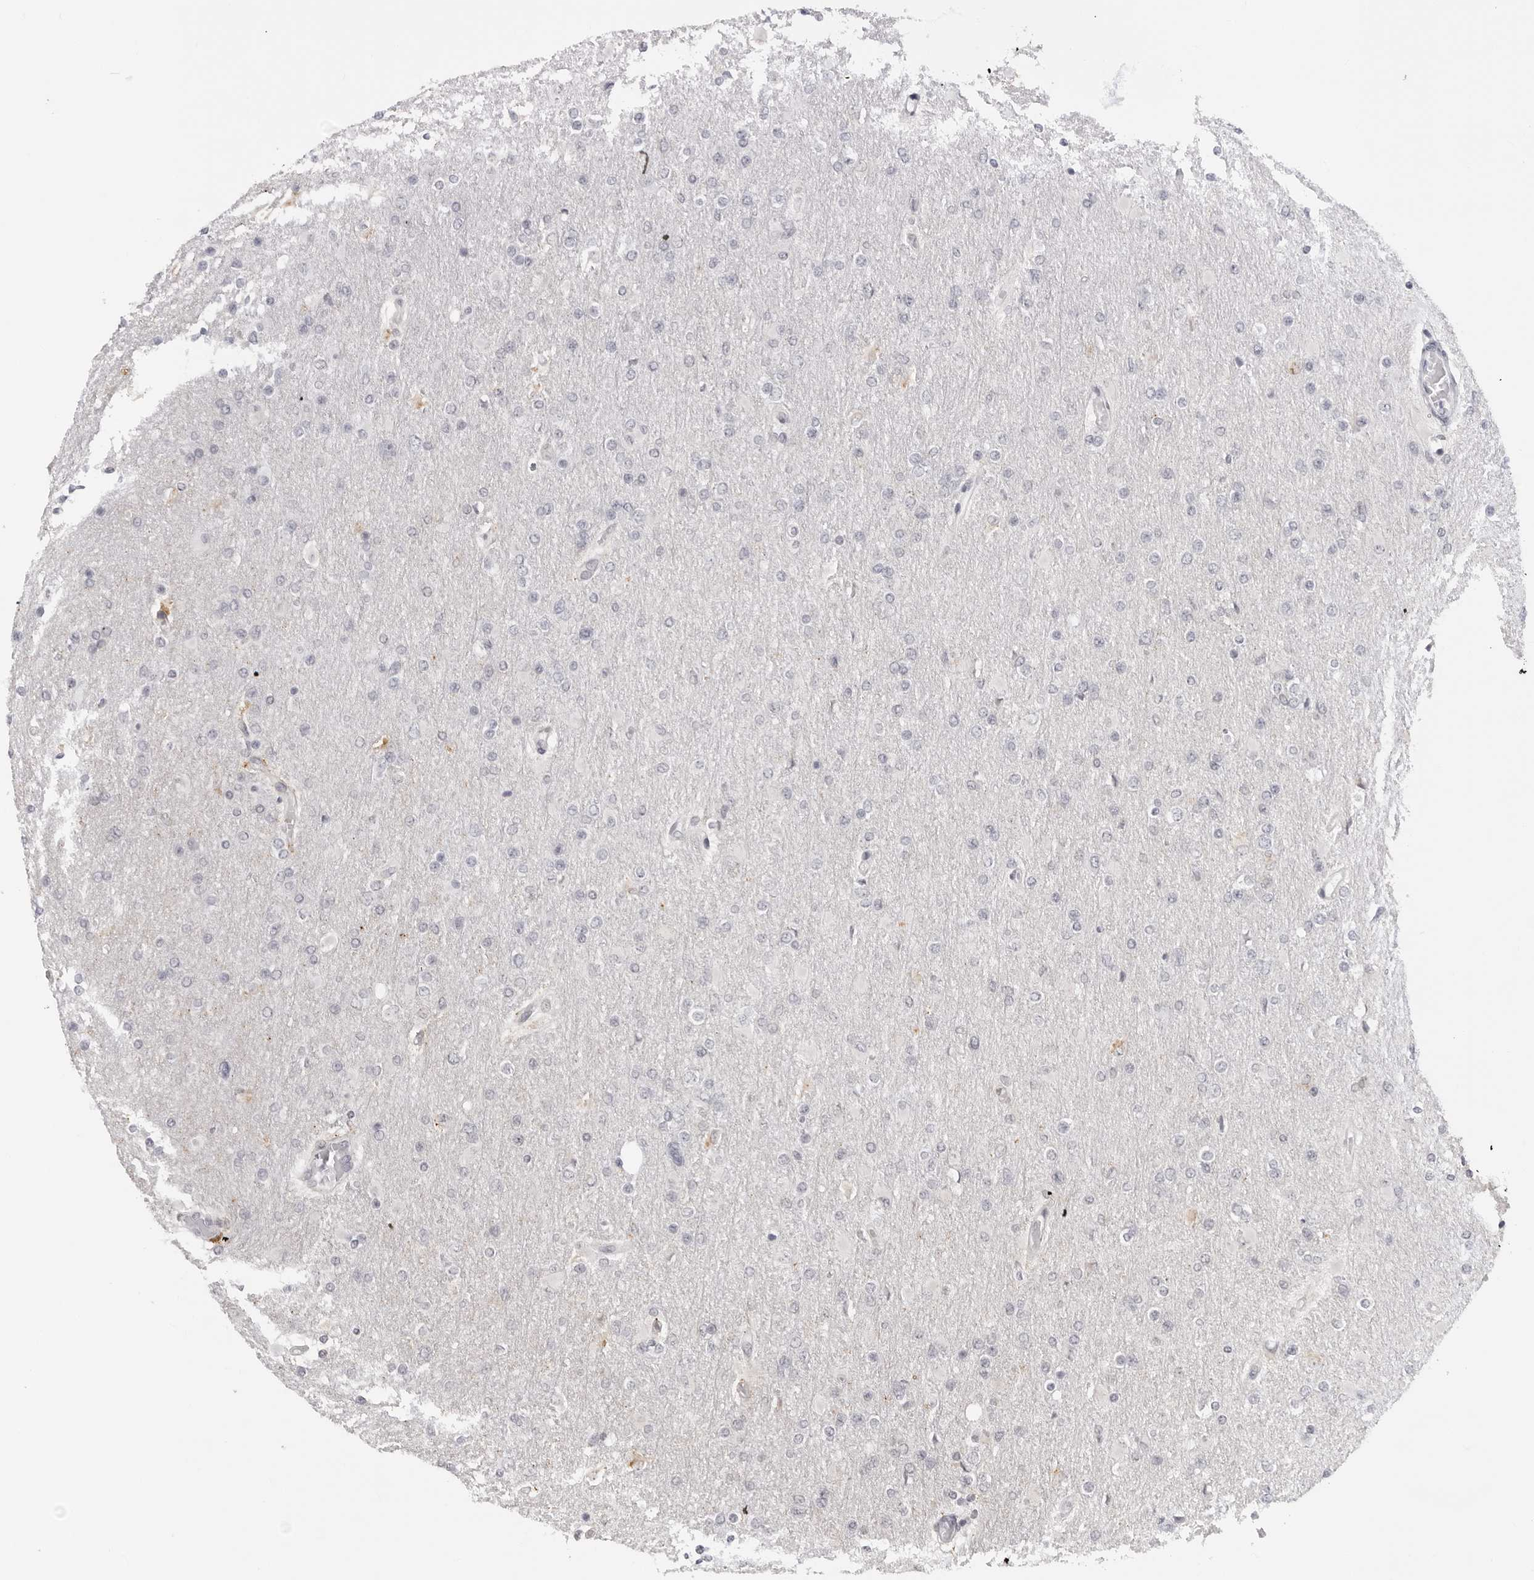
{"staining": {"intensity": "negative", "quantity": "none", "location": "none"}, "tissue": "glioma", "cell_type": "Tumor cells", "image_type": "cancer", "snomed": [{"axis": "morphology", "description": "Glioma, malignant, High grade"}, {"axis": "topography", "description": "Cerebral cortex"}], "caption": "Protein analysis of high-grade glioma (malignant) displays no significant expression in tumor cells.", "gene": "ACP6", "patient": {"sex": "female", "age": 36}}